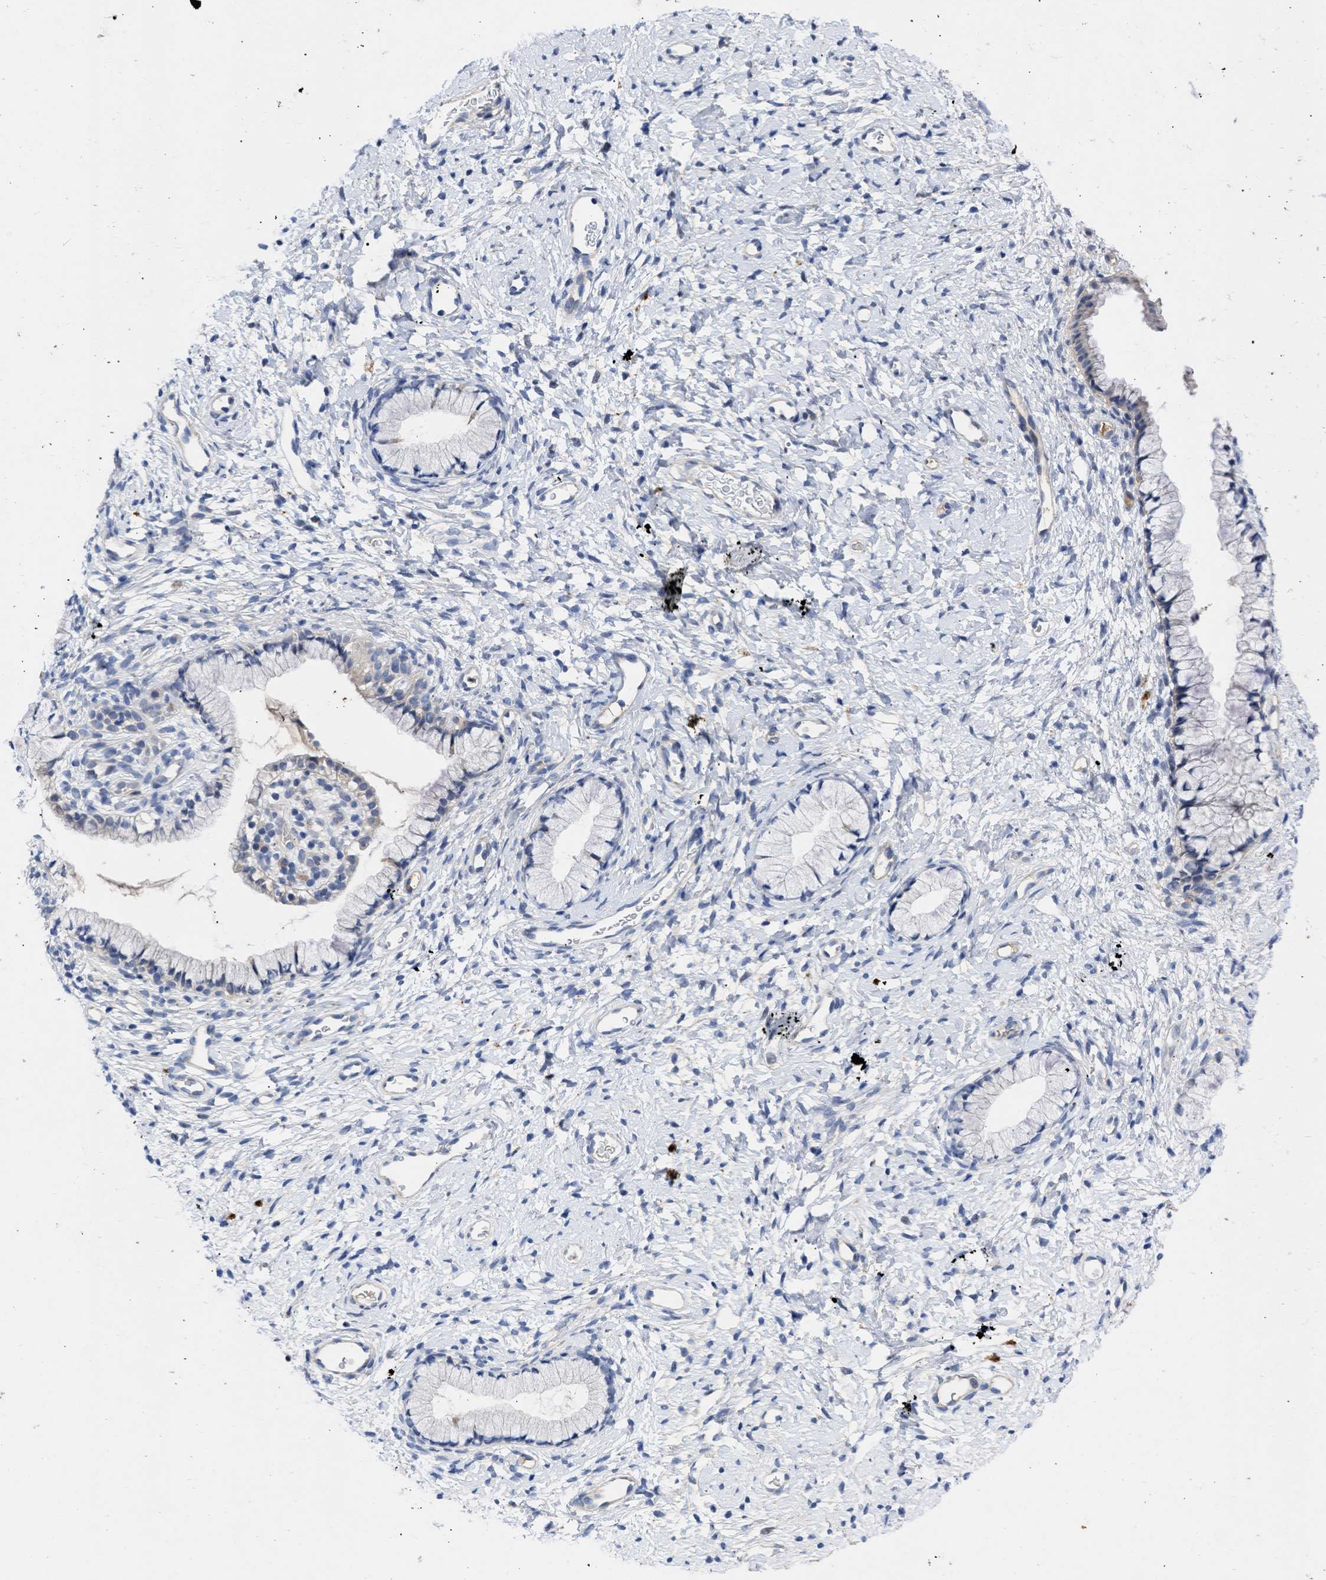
{"staining": {"intensity": "negative", "quantity": "none", "location": "none"}, "tissue": "cervix", "cell_type": "Glandular cells", "image_type": "normal", "snomed": [{"axis": "morphology", "description": "Normal tissue, NOS"}, {"axis": "topography", "description": "Cervix"}], "caption": "Cervix was stained to show a protein in brown. There is no significant positivity in glandular cells. (Brightfield microscopy of DAB (3,3'-diaminobenzidine) IHC at high magnification).", "gene": "ARHGEF4", "patient": {"sex": "female", "age": 72}}